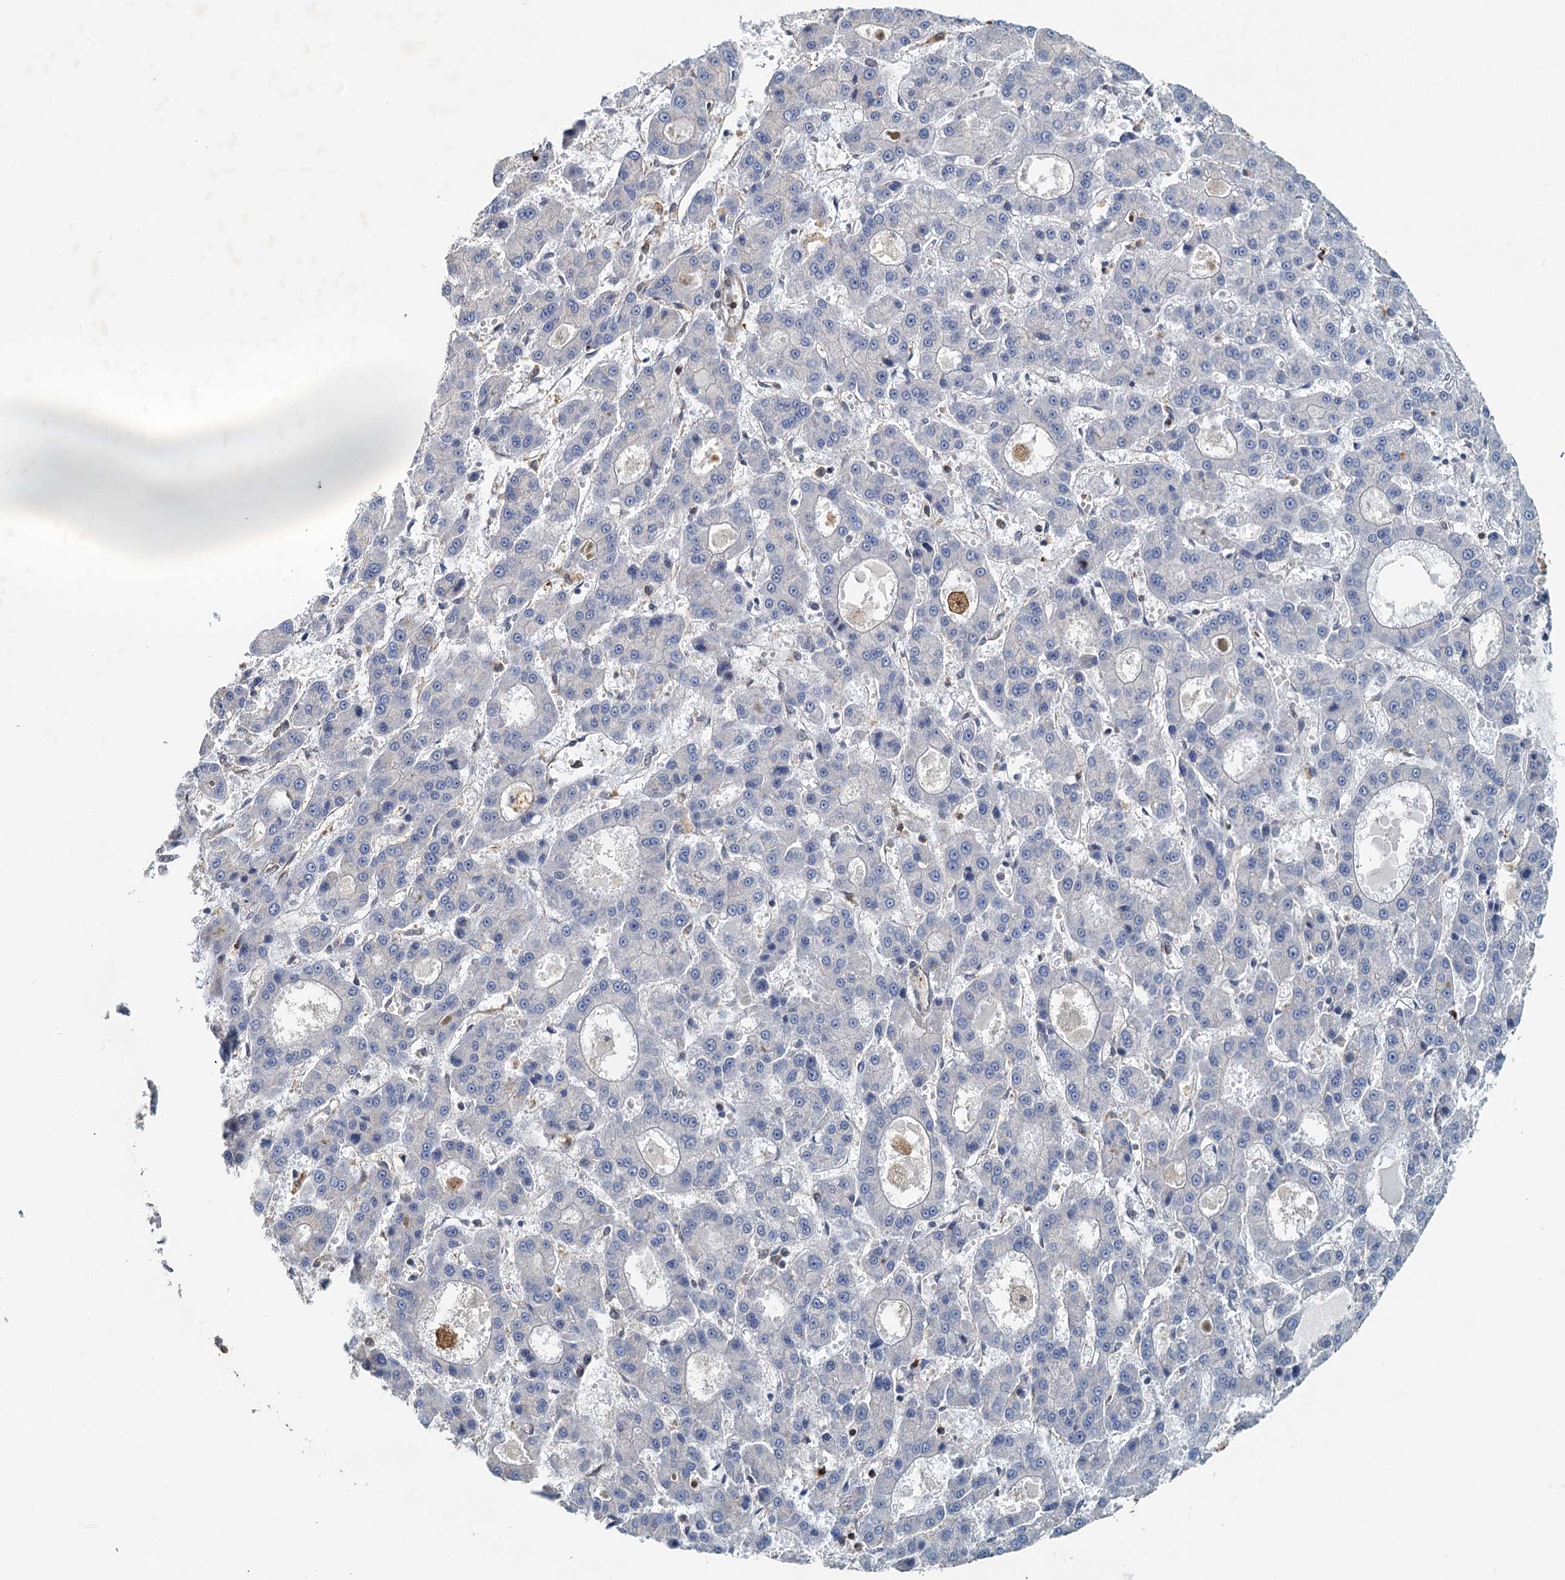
{"staining": {"intensity": "negative", "quantity": "none", "location": "none"}, "tissue": "liver cancer", "cell_type": "Tumor cells", "image_type": "cancer", "snomed": [{"axis": "morphology", "description": "Carcinoma, Hepatocellular, NOS"}, {"axis": "topography", "description": "Liver"}], "caption": "Immunohistochemistry photomicrograph of neoplastic tissue: human hepatocellular carcinoma (liver) stained with DAB (3,3'-diaminobenzidine) demonstrates no significant protein staining in tumor cells. (DAB immunohistochemistry with hematoxylin counter stain).", "gene": "SPINDOC", "patient": {"sex": "male", "age": 70}}